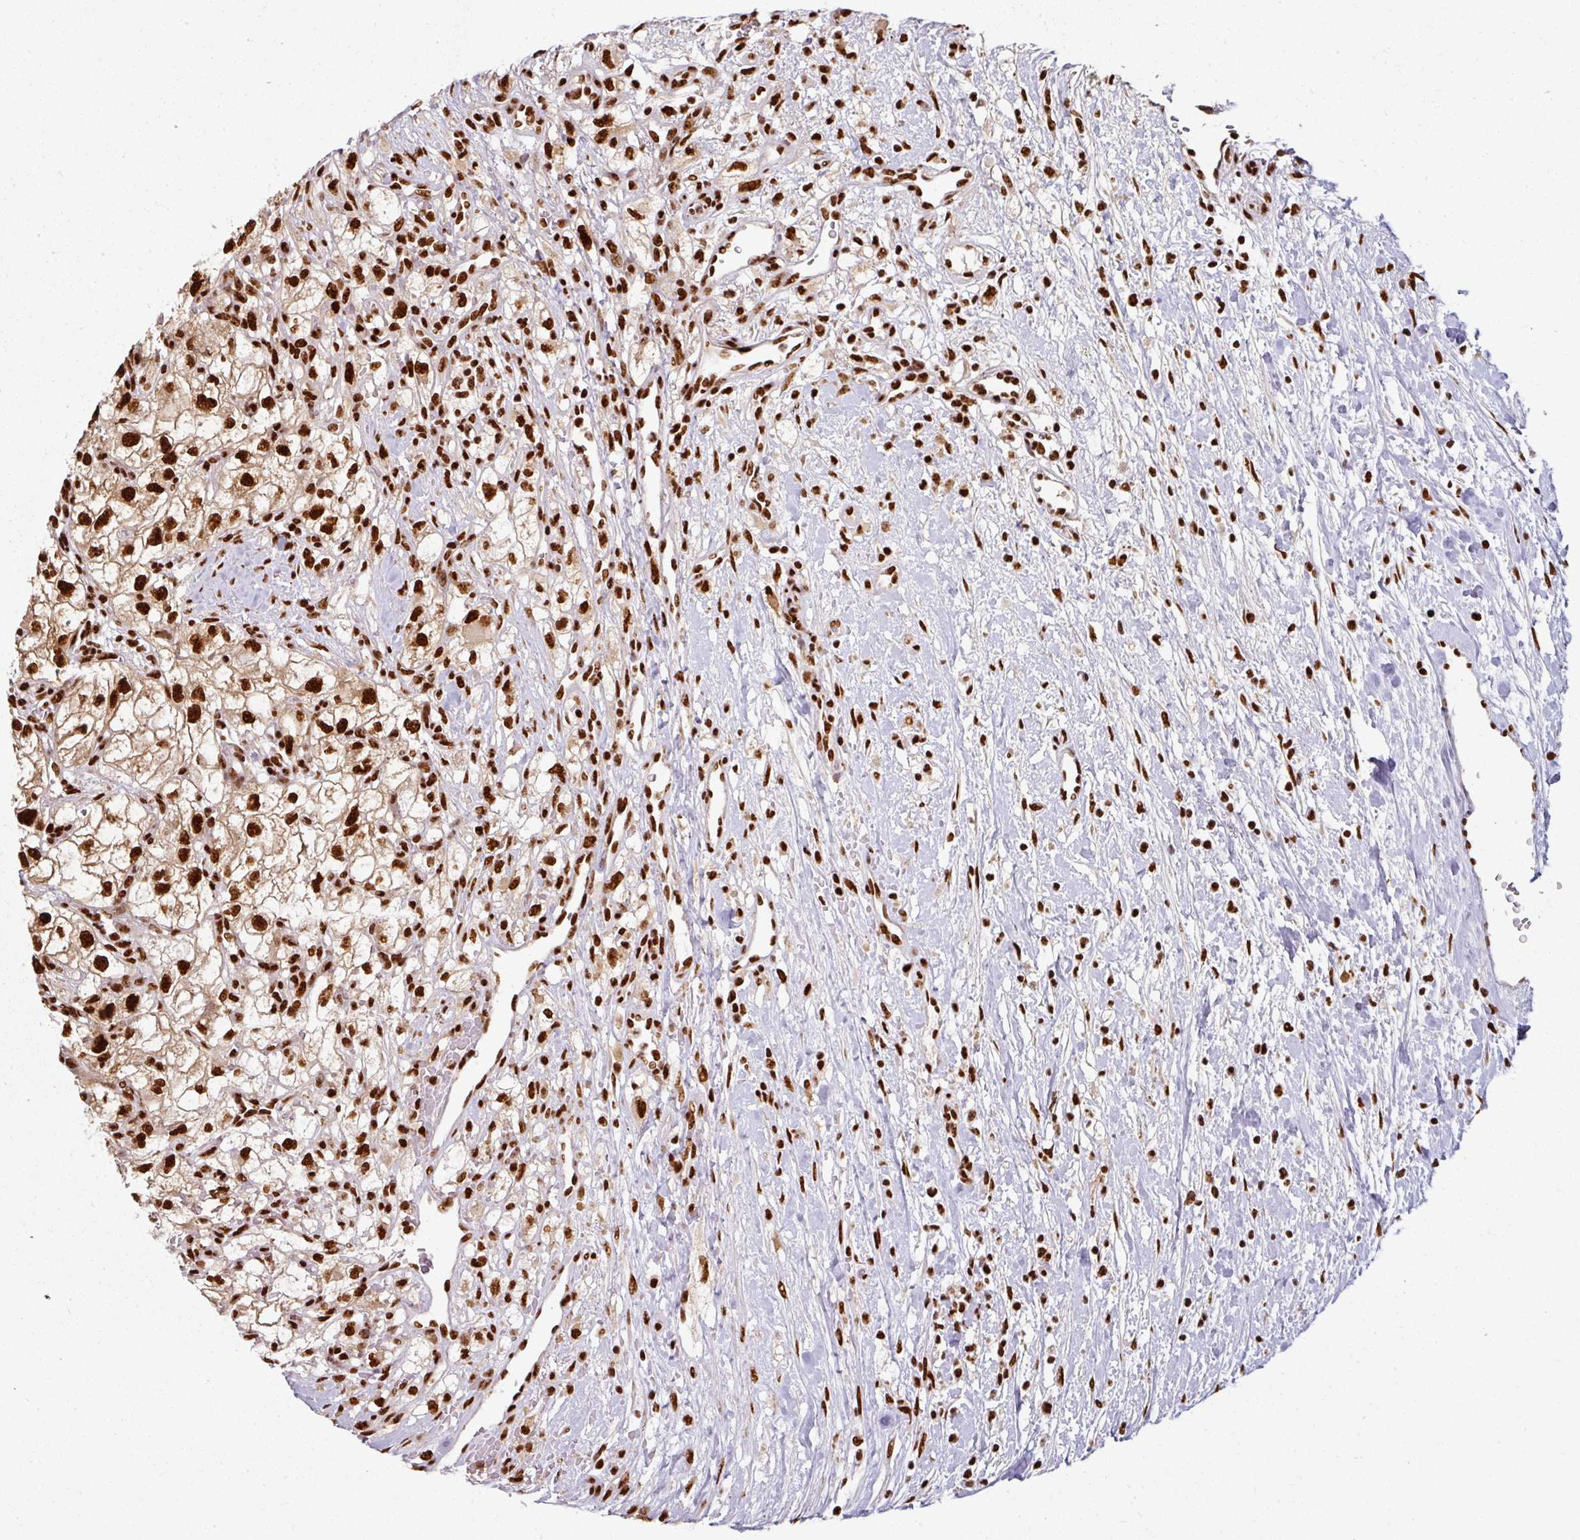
{"staining": {"intensity": "strong", "quantity": ">75%", "location": "nuclear"}, "tissue": "renal cancer", "cell_type": "Tumor cells", "image_type": "cancer", "snomed": [{"axis": "morphology", "description": "Adenocarcinoma, NOS"}, {"axis": "topography", "description": "Kidney"}], "caption": "Renal adenocarcinoma stained with a protein marker displays strong staining in tumor cells.", "gene": "SIK3", "patient": {"sex": "male", "age": 59}}